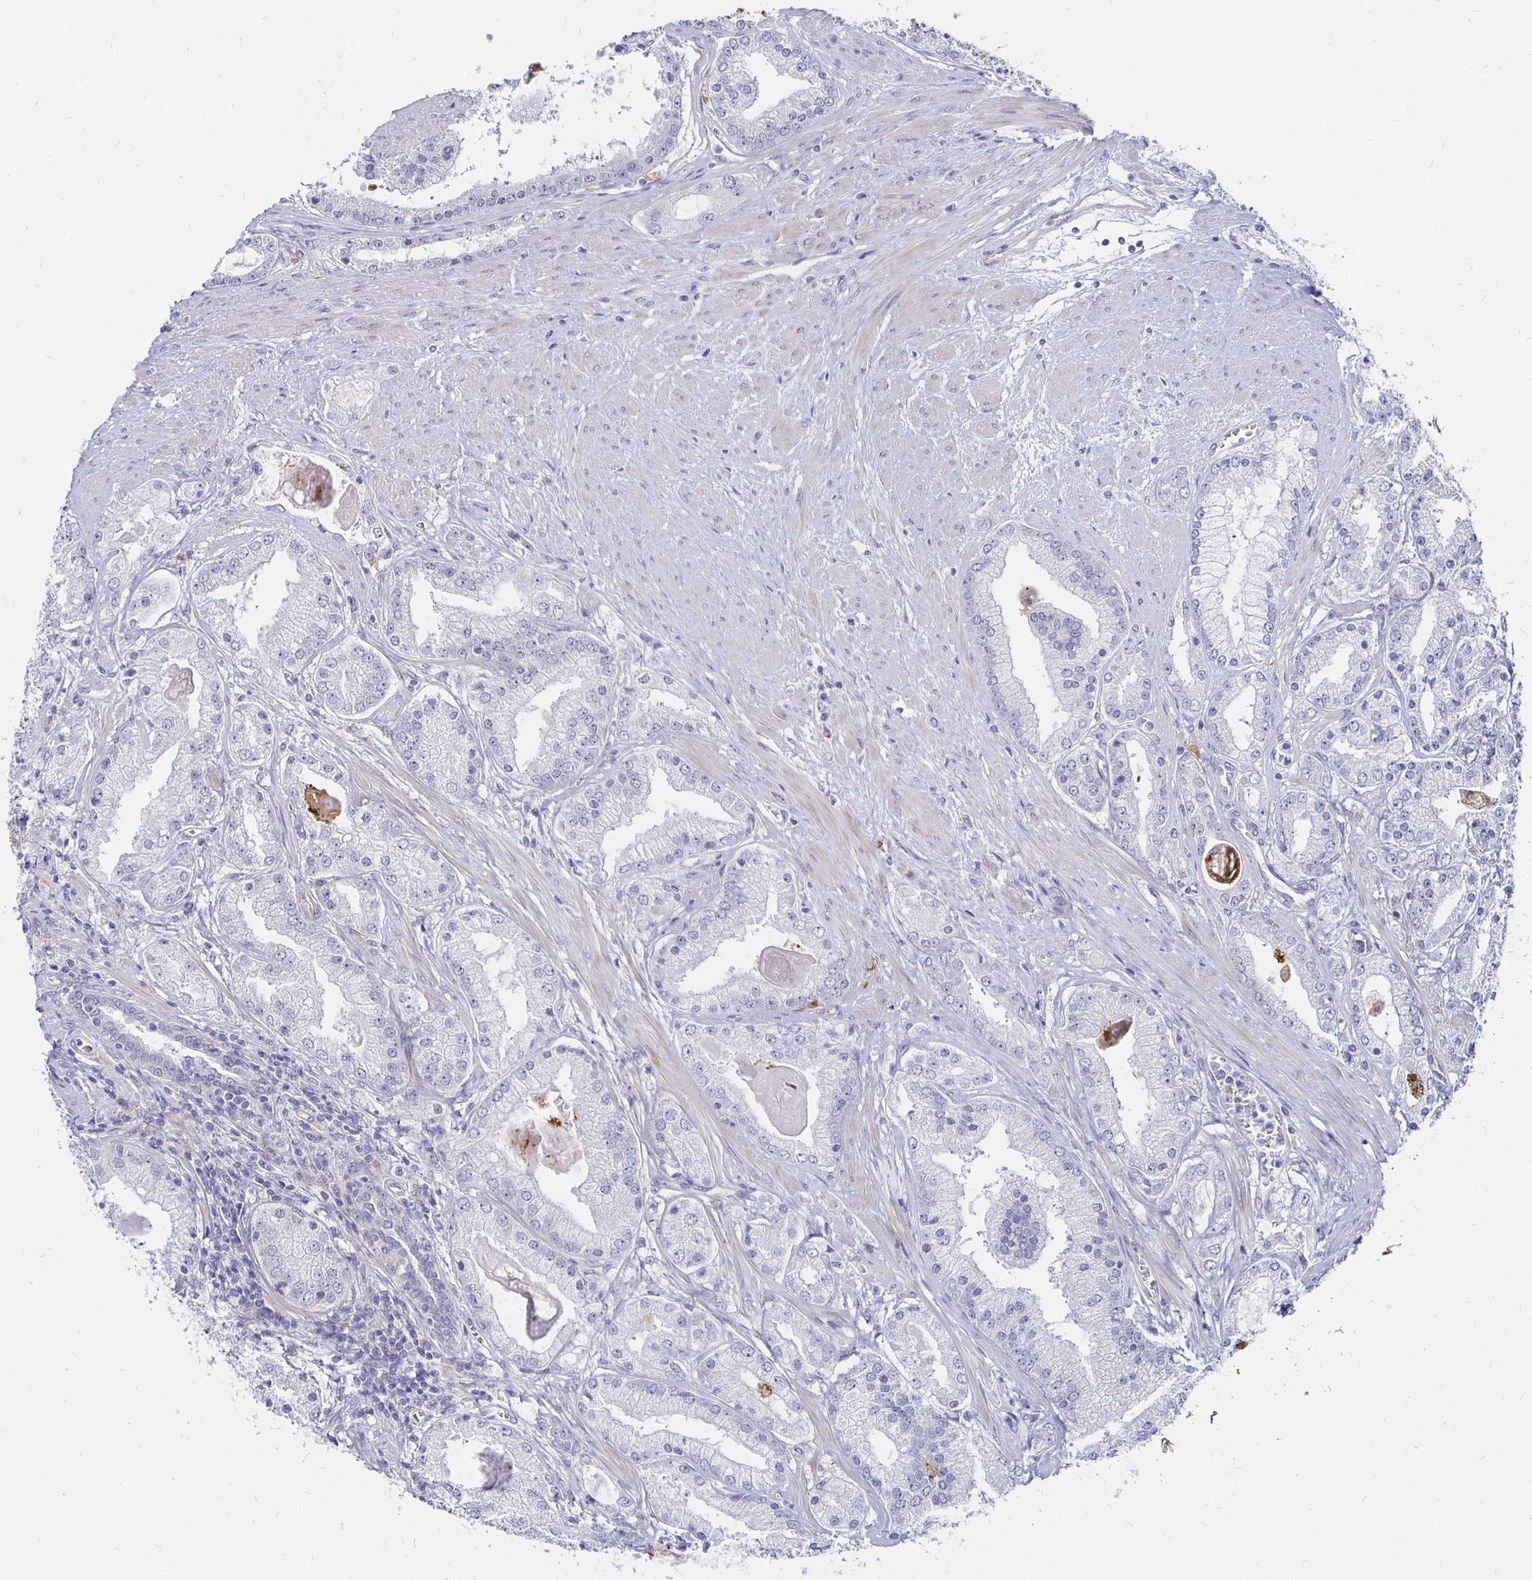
{"staining": {"intensity": "negative", "quantity": "none", "location": "none"}, "tissue": "prostate cancer", "cell_type": "Tumor cells", "image_type": "cancer", "snomed": [{"axis": "morphology", "description": "Adenocarcinoma, High grade"}, {"axis": "topography", "description": "Prostate"}], "caption": "This is an immunohistochemistry photomicrograph of high-grade adenocarcinoma (prostate). There is no staining in tumor cells.", "gene": "CCDC85A", "patient": {"sex": "male", "age": 67}}